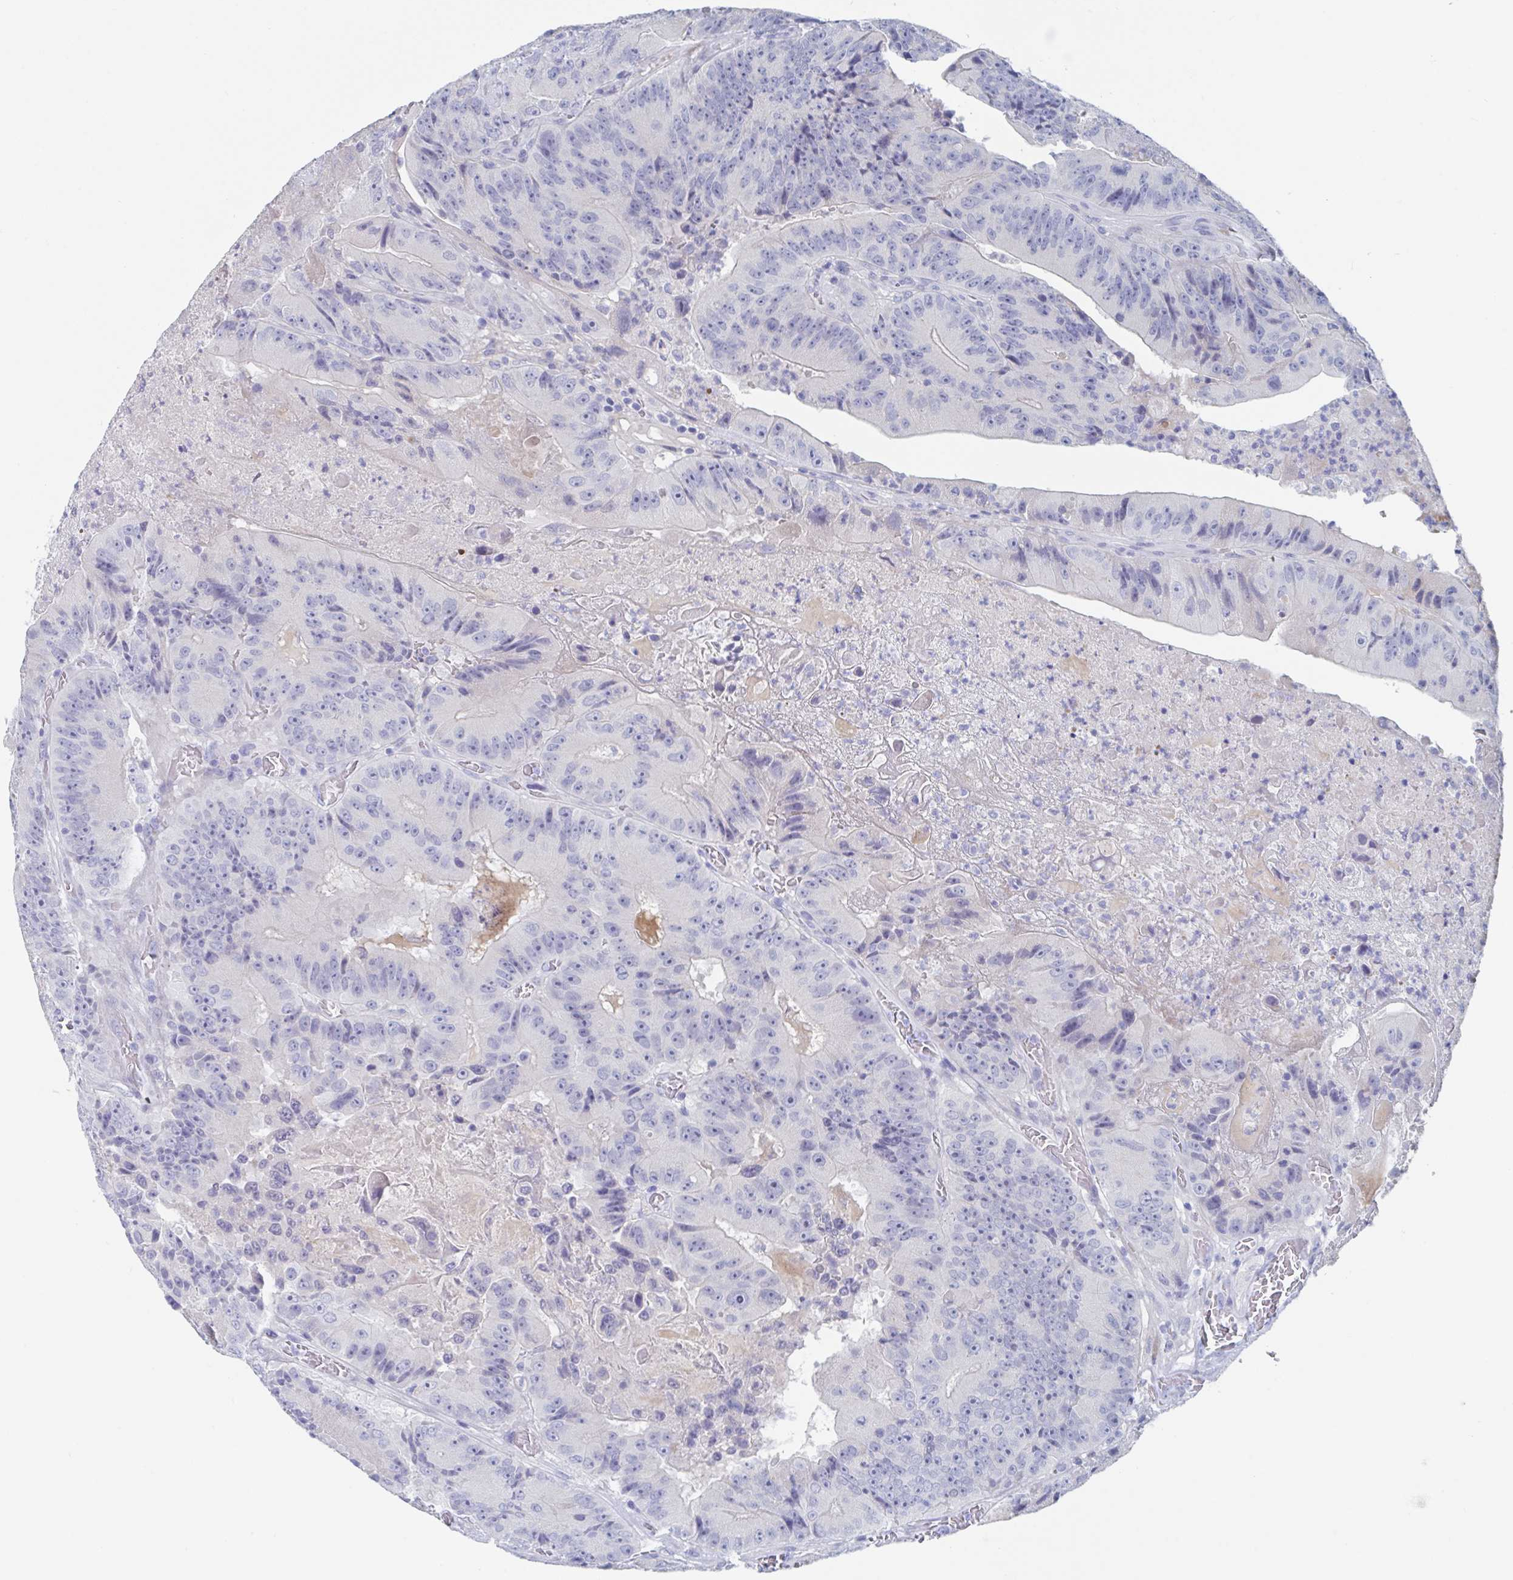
{"staining": {"intensity": "negative", "quantity": "none", "location": "none"}, "tissue": "colorectal cancer", "cell_type": "Tumor cells", "image_type": "cancer", "snomed": [{"axis": "morphology", "description": "Adenocarcinoma, NOS"}, {"axis": "topography", "description": "Colon"}], "caption": "Protein analysis of adenocarcinoma (colorectal) displays no significant positivity in tumor cells.", "gene": "NT5C3B", "patient": {"sex": "female", "age": 86}}